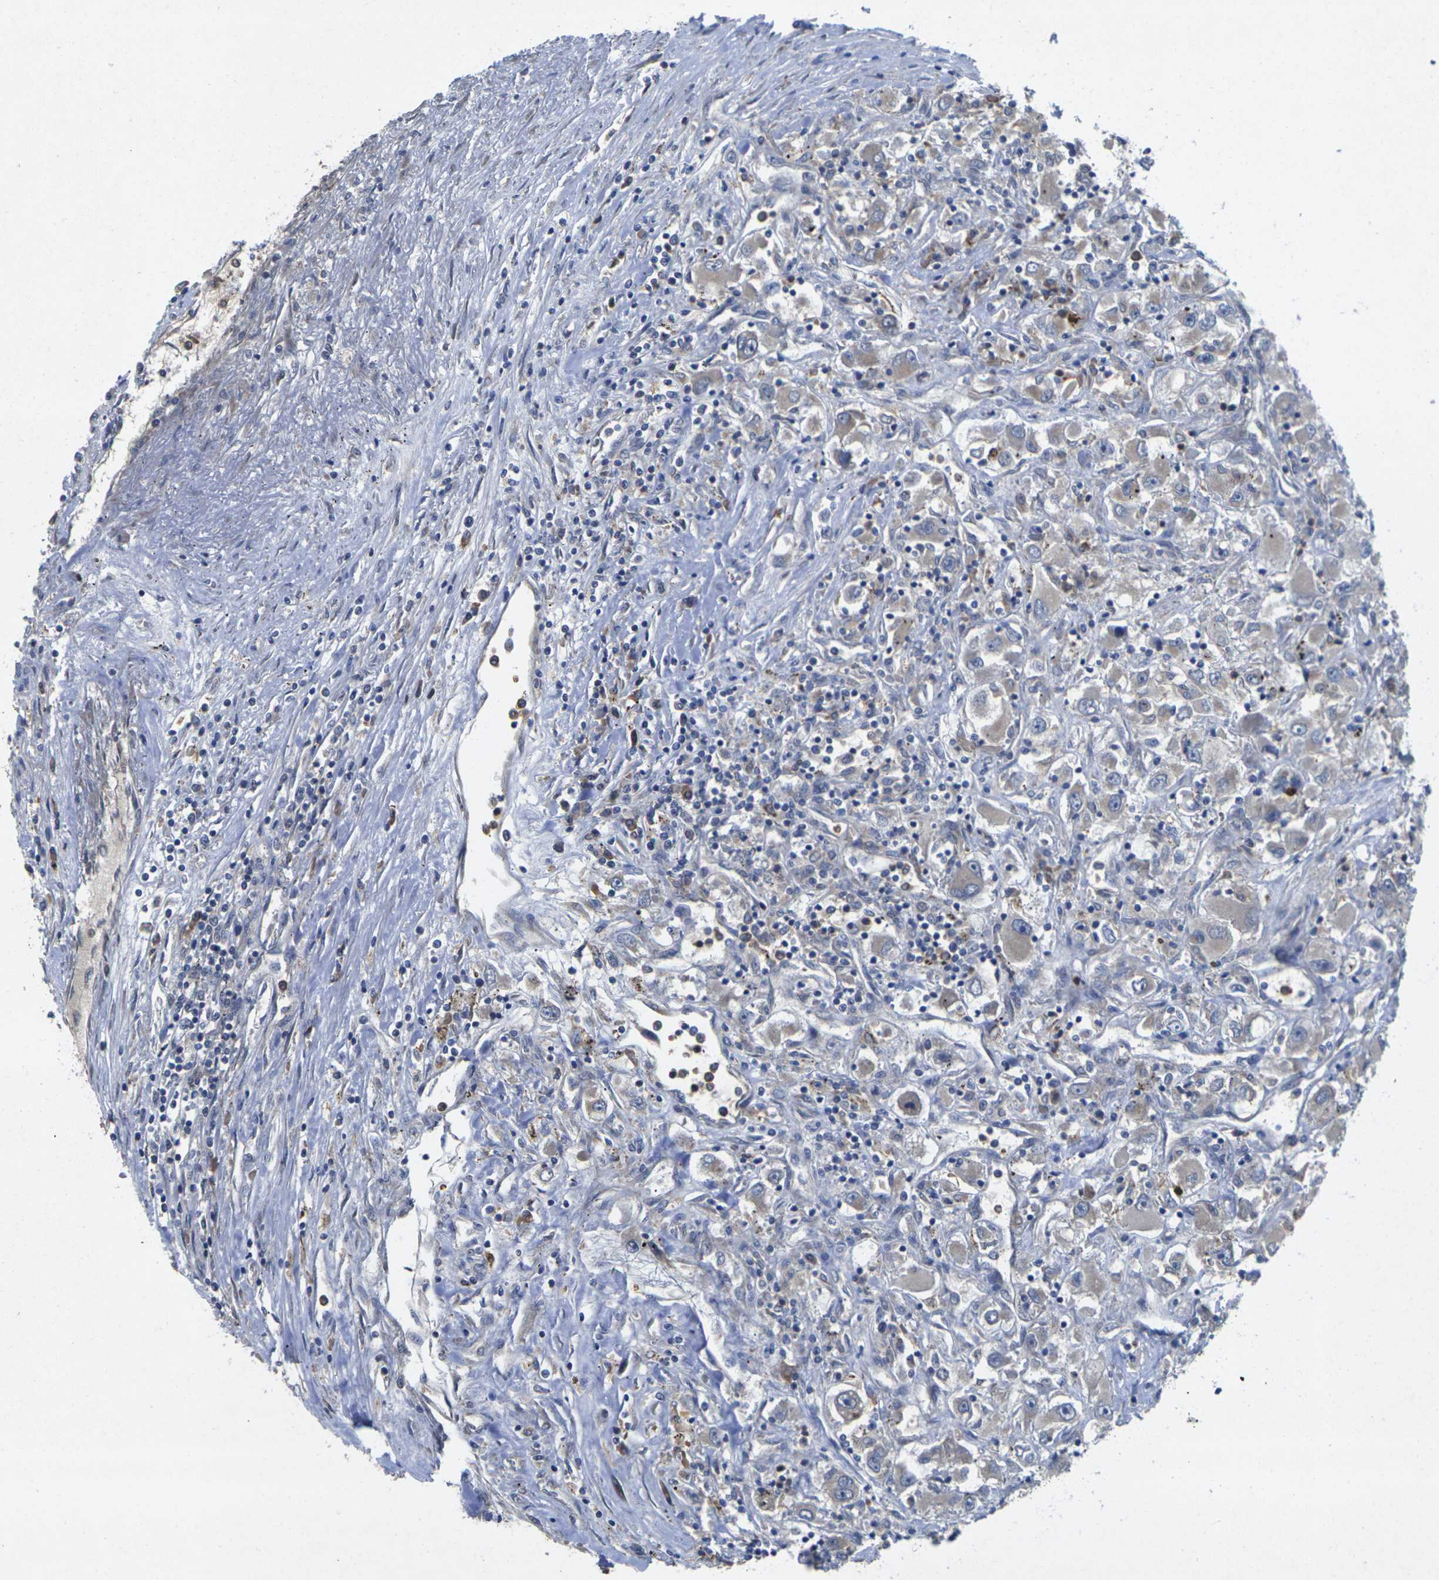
{"staining": {"intensity": "negative", "quantity": "none", "location": "none"}, "tissue": "renal cancer", "cell_type": "Tumor cells", "image_type": "cancer", "snomed": [{"axis": "morphology", "description": "Adenocarcinoma, NOS"}, {"axis": "topography", "description": "Kidney"}], "caption": "Tumor cells show no significant protein positivity in renal cancer.", "gene": "KIF1B", "patient": {"sex": "female", "age": 52}}